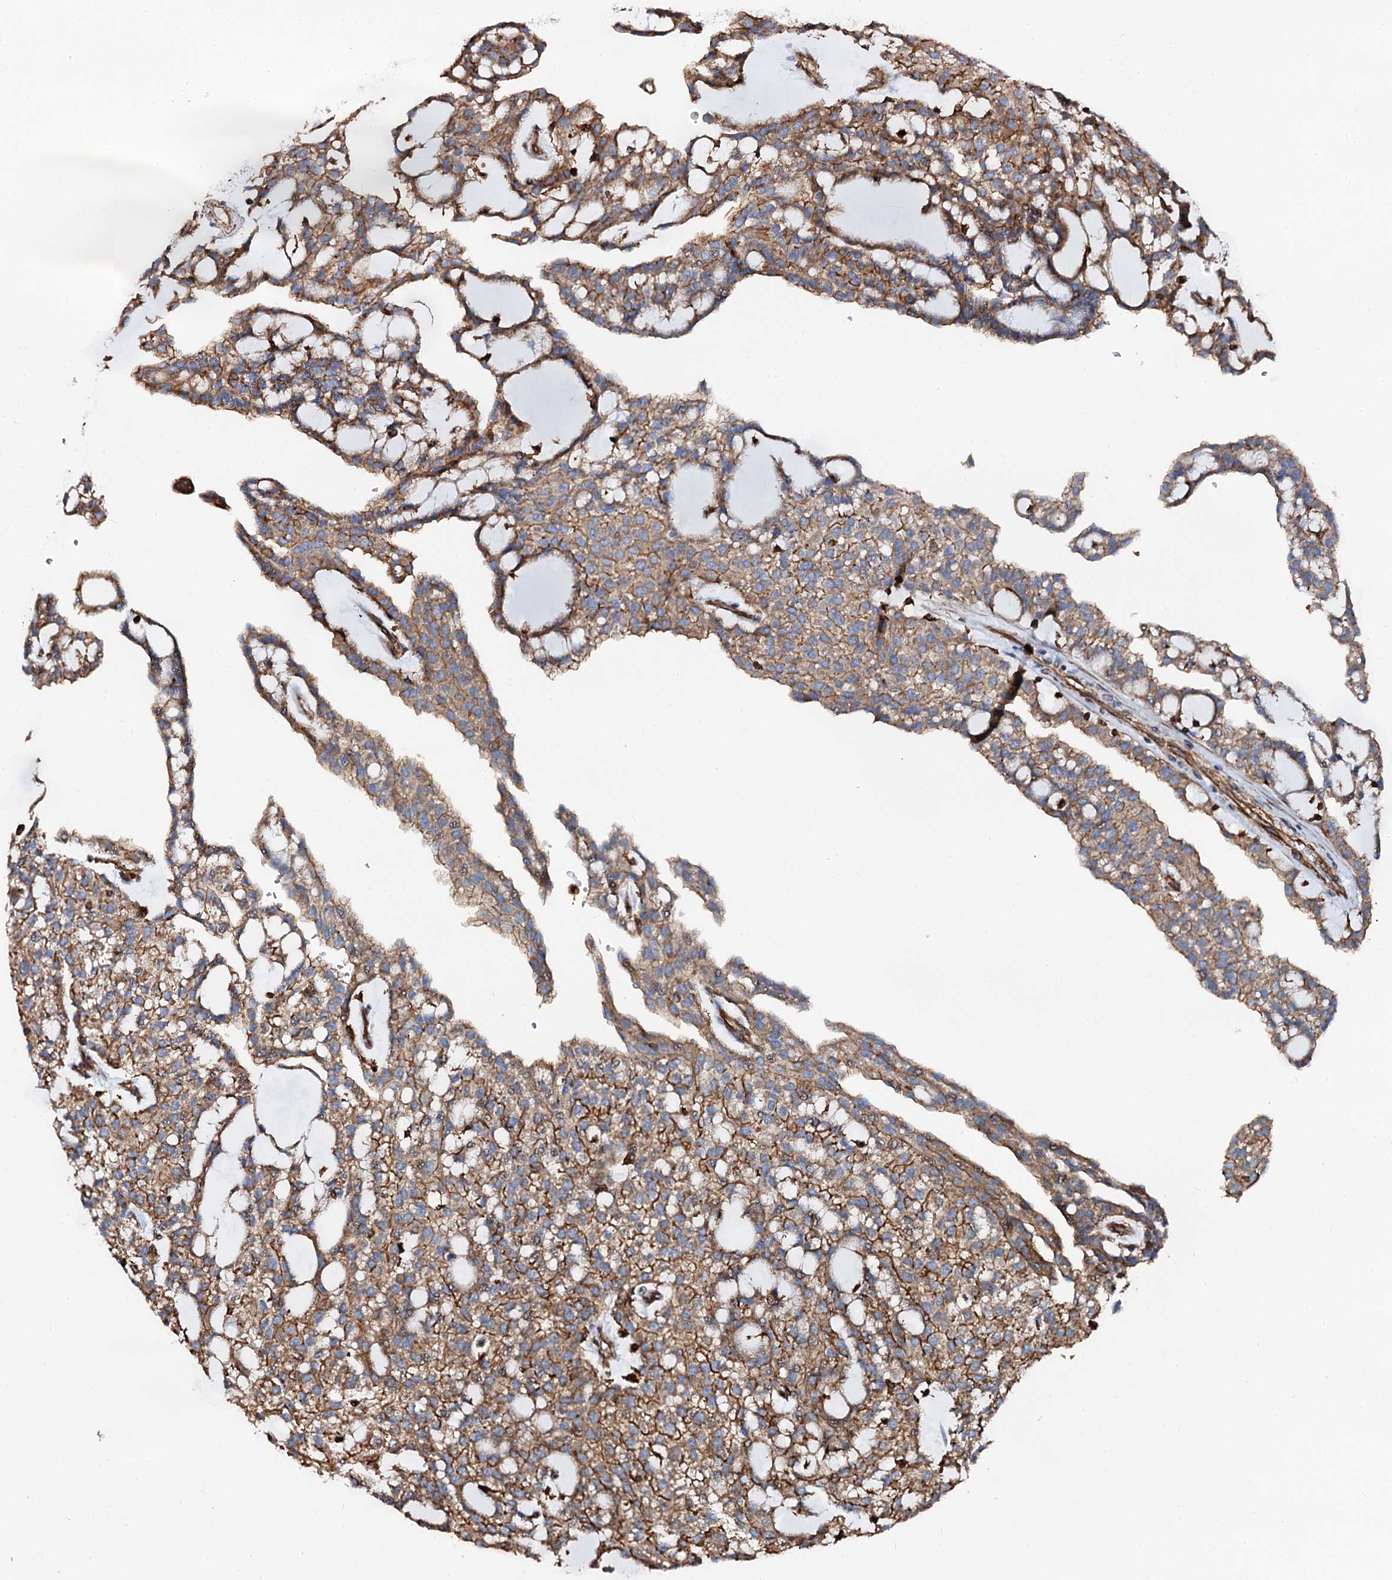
{"staining": {"intensity": "moderate", "quantity": ">75%", "location": "cytoplasmic/membranous"}, "tissue": "renal cancer", "cell_type": "Tumor cells", "image_type": "cancer", "snomed": [{"axis": "morphology", "description": "Adenocarcinoma, NOS"}, {"axis": "topography", "description": "Kidney"}], "caption": "Renal adenocarcinoma stained for a protein (brown) shows moderate cytoplasmic/membranous positive positivity in approximately >75% of tumor cells.", "gene": "INTS10", "patient": {"sex": "male", "age": 63}}